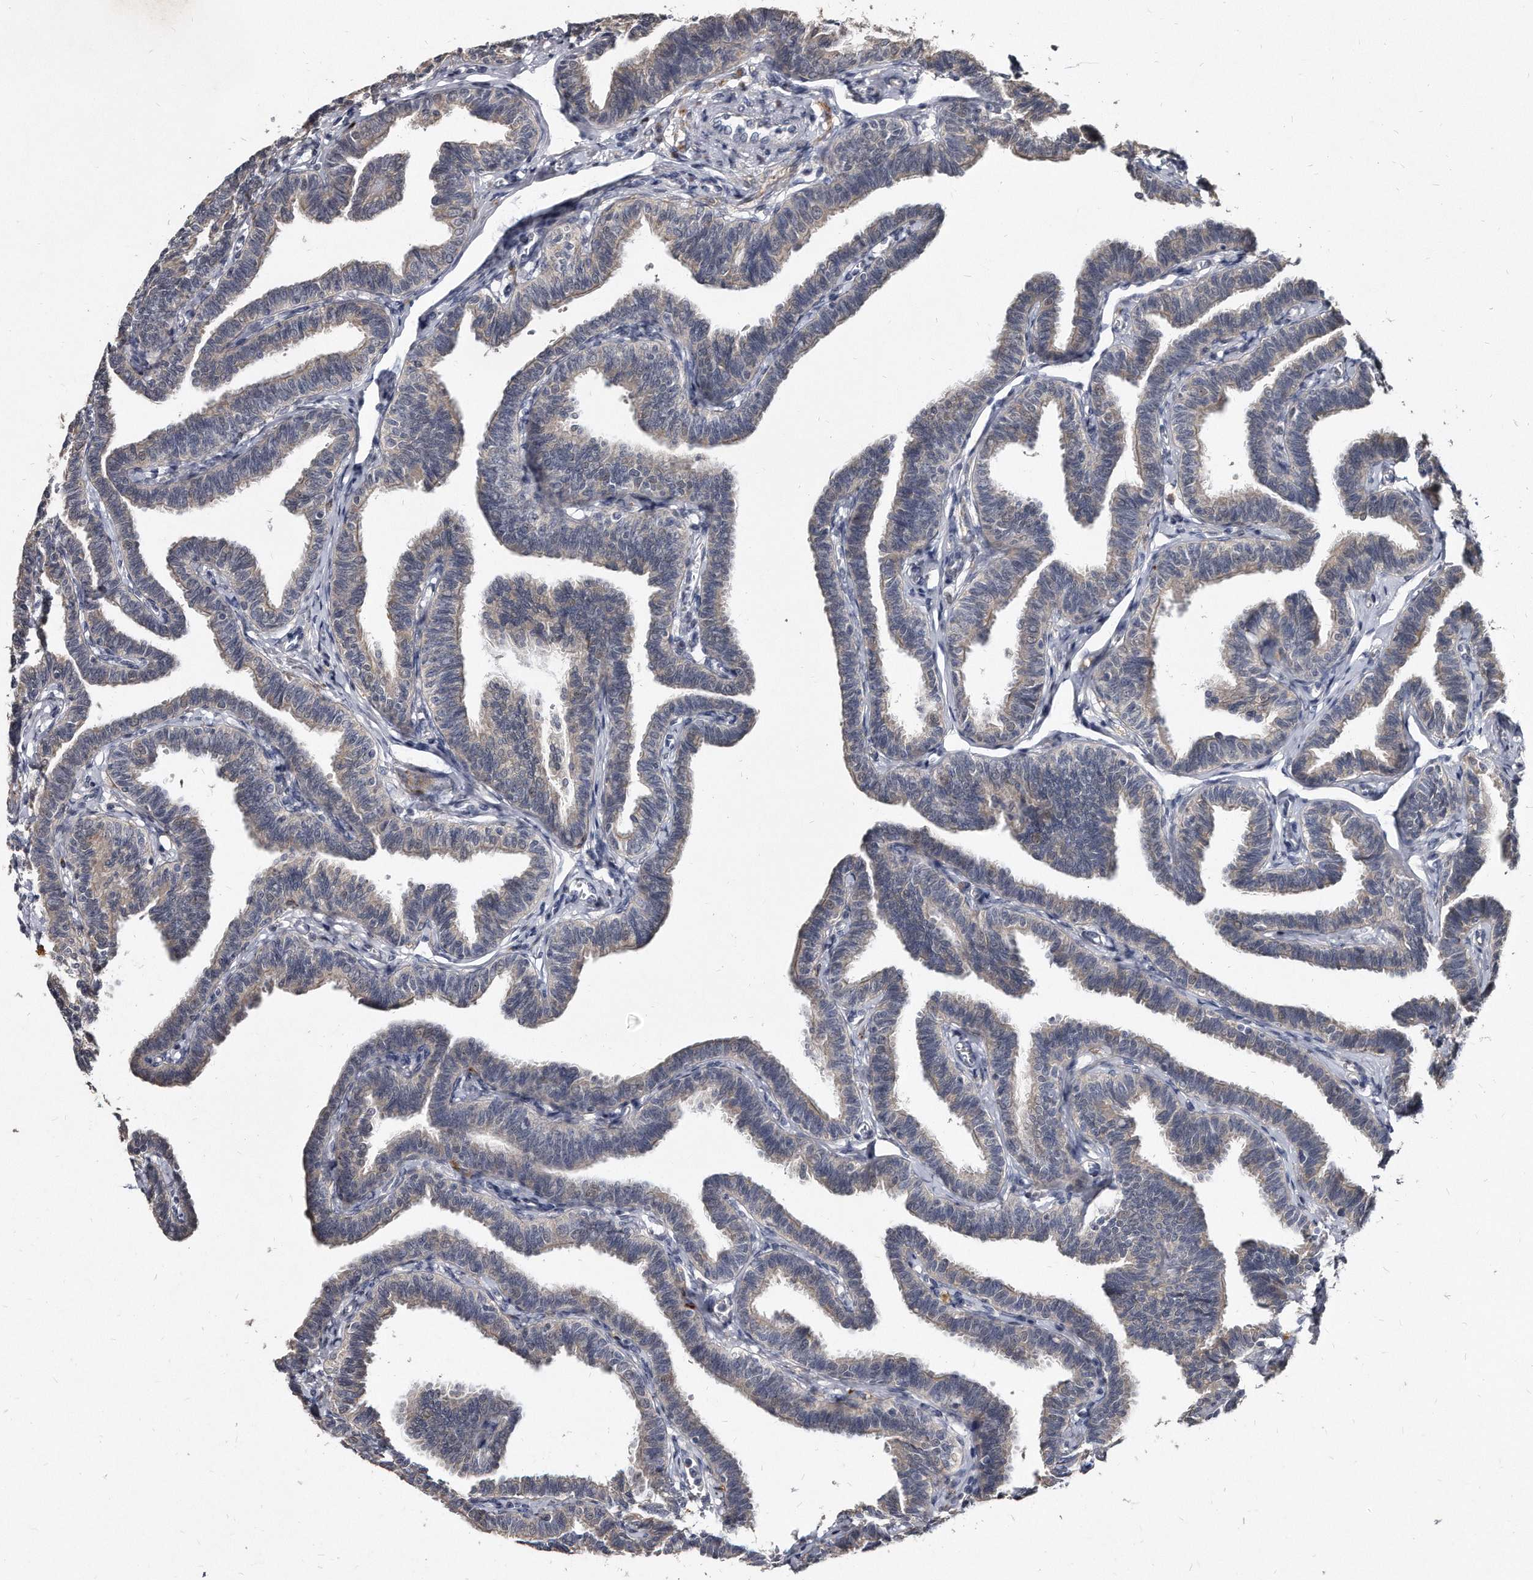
{"staining": {"intensity": "moderate", "quantity": "25%-75%", "location": "cytoplasmic/membranous"}, "tissue": "fallopian tube", "cell_type": "Glandular cells", "image_type": "normal", "snomed": [{"axis": "morphology", "description": "Normal tissue, NOS"}, {"axis": "topography", "description": "Fallopian tube"}, {"axis": "topography", "description": "Ovary"}], "caption": "This photomicrograph displays unremarkable fallopian tube stained with IHC to label a protein in brown. The cytoplasmic/membranous of glandular cells show moderate positivity for the protein. Nuclei are counter-stained blue.", "gene": "KLHDC3", "patient": {"sex": "female", "age": 23}}